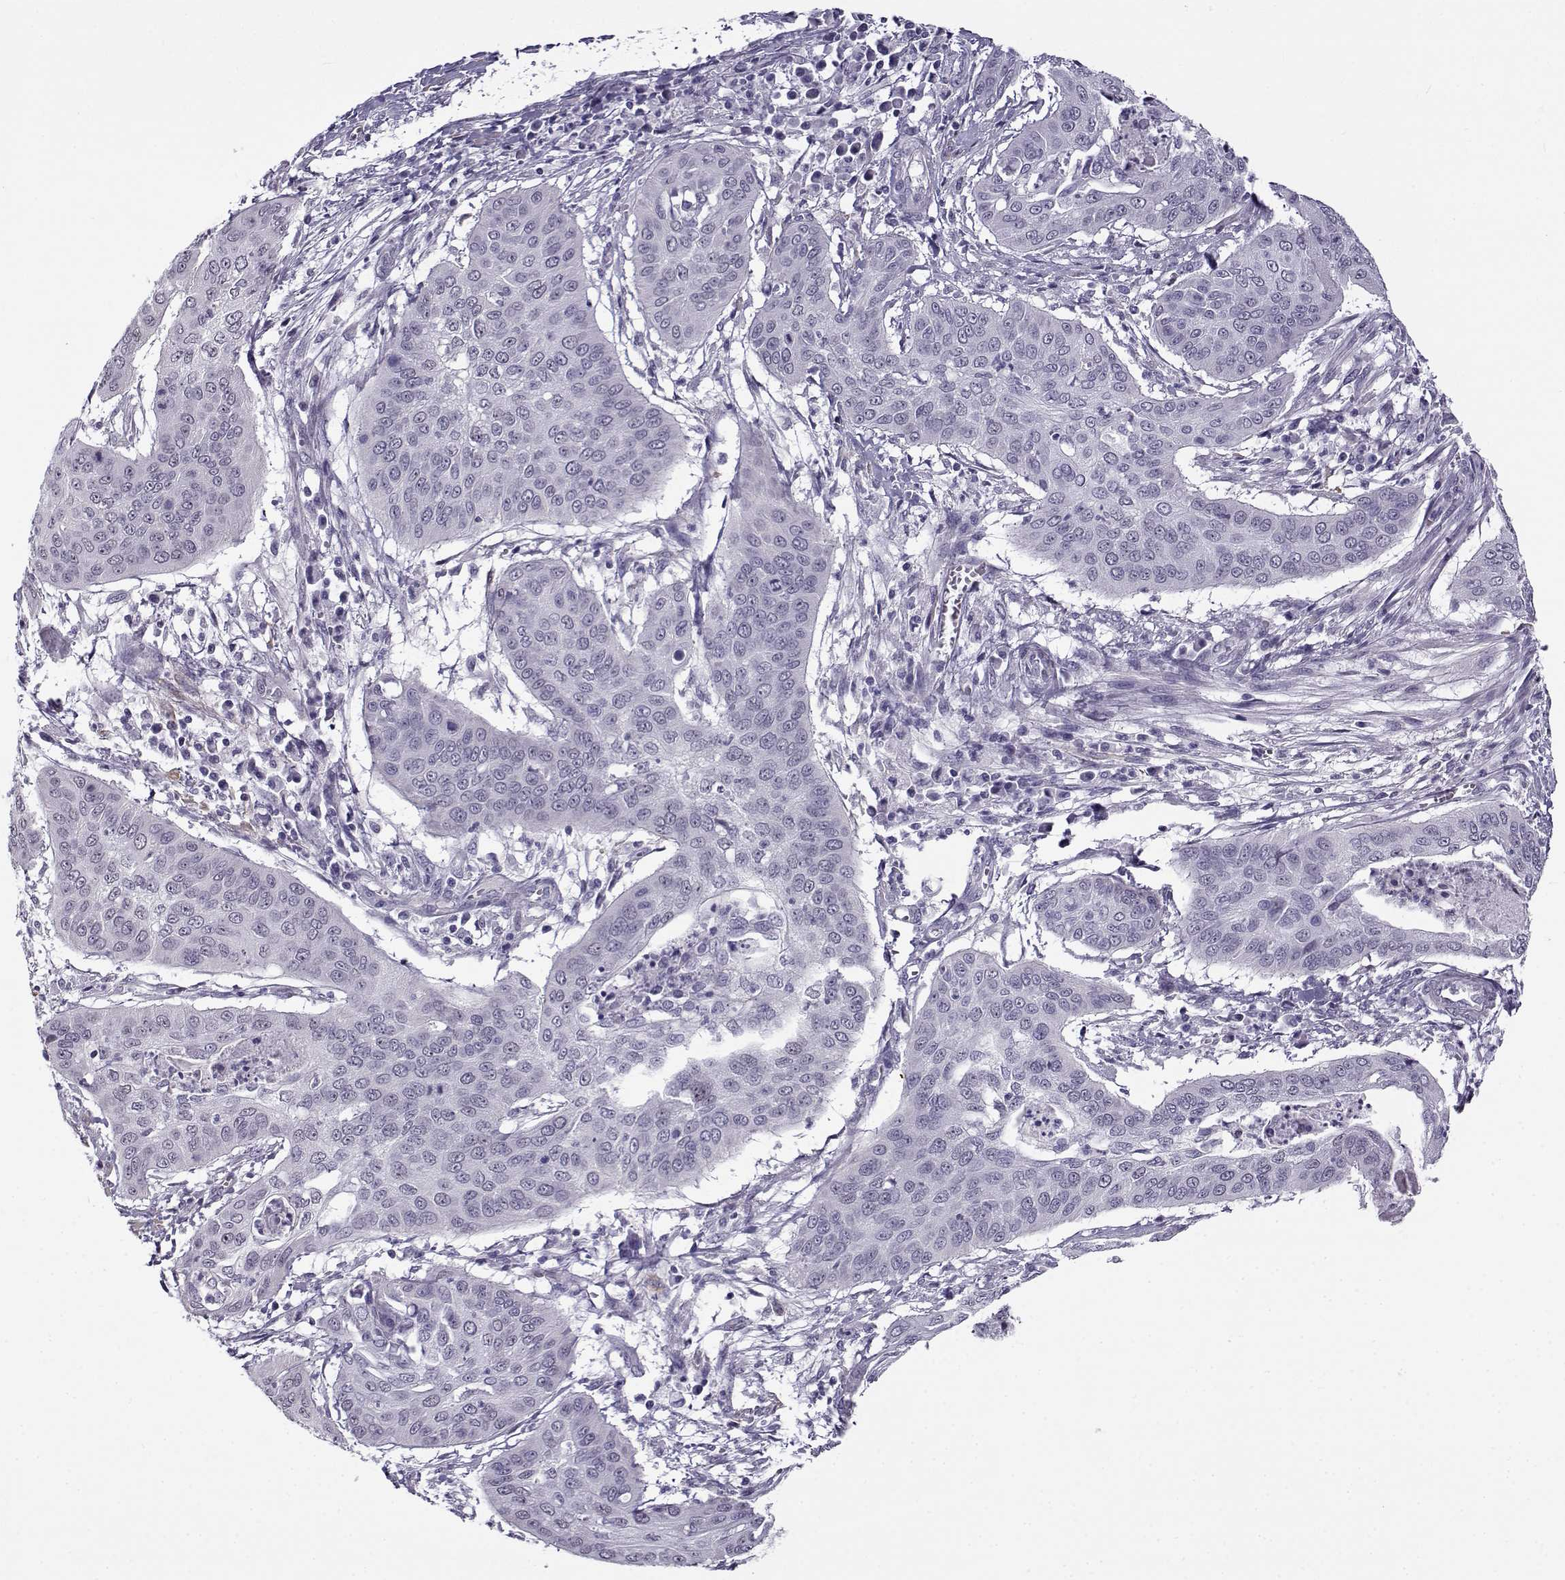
{"staining": {"intensity": "negative", "quantity": "none", "location": "none"}, "tissue": "cervical cancer", "cell_type": "Tumor cells", "image_type": "cancer", "snomed": [{"axis": "morphology", "description": "Squamous cell carcinoma, NOS"}, {"axis": "topography", "description": "Cervix"}], "caption": "Protein analysis of squamous cell carcinoma (cervical) exhibits no significant expression in tumor cells.", "gene": "TEX55", "patient": {"sex": "female", "age": 39}}